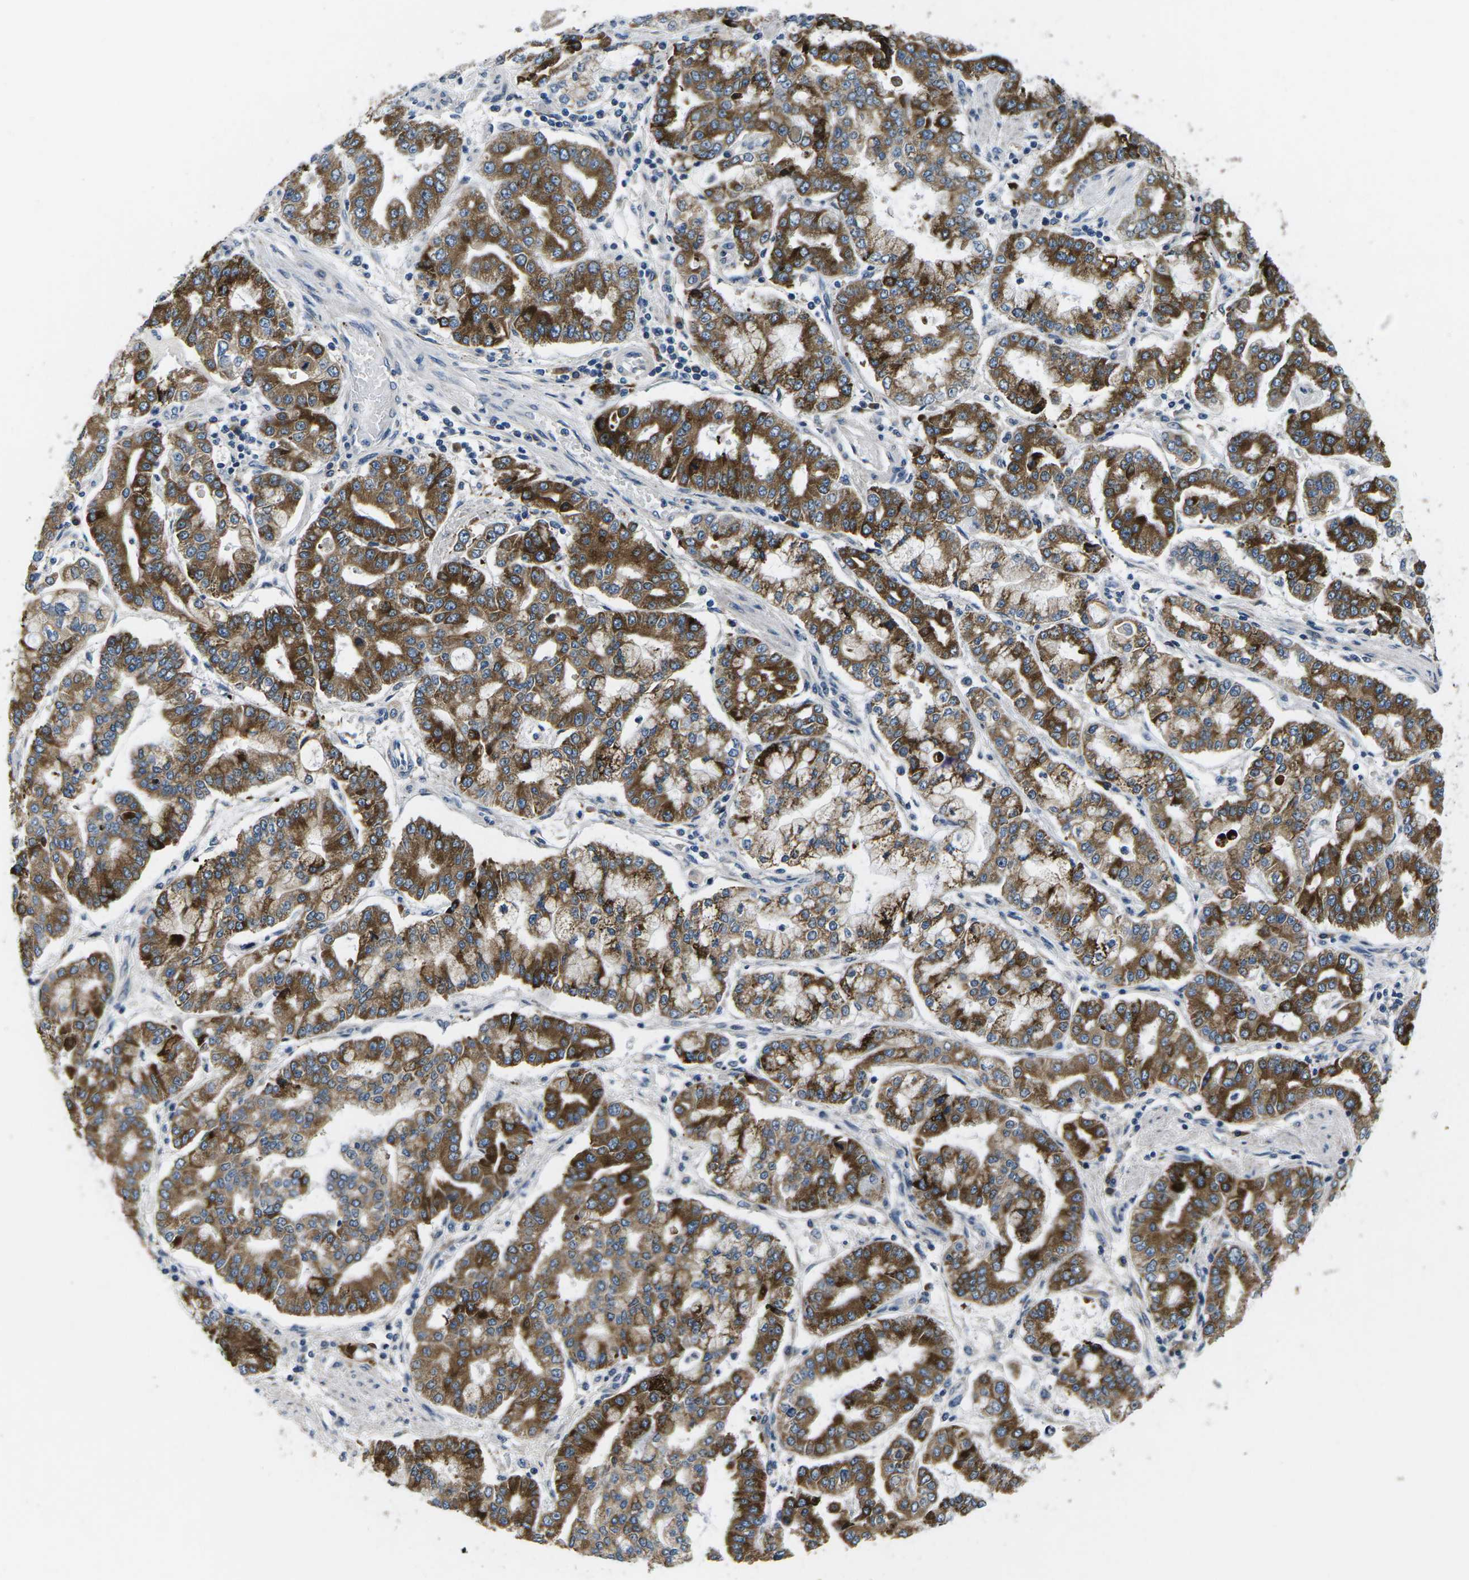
{"staining": {"intensity": "strong", "quantity": ">75%", "location": "cytoplasmic/membranous"}, "tissue": "stomach cancer", "cell_type": "Tumor cells", "image_type": "cancer", "snomed": [{"axis": "morphology", "description": "Adenocarcinoma, NOS"}, {"axis": "topography", "description": "Stomach"}], "caption": "Human stomach adenocarcinoma stained for a protein (brown) reveals strong cytoplasmic/membranous positive staining in about >75% of tumor cells.", "gene": "ERGIC3", "patient": {"sex": "male", "age": 76}}